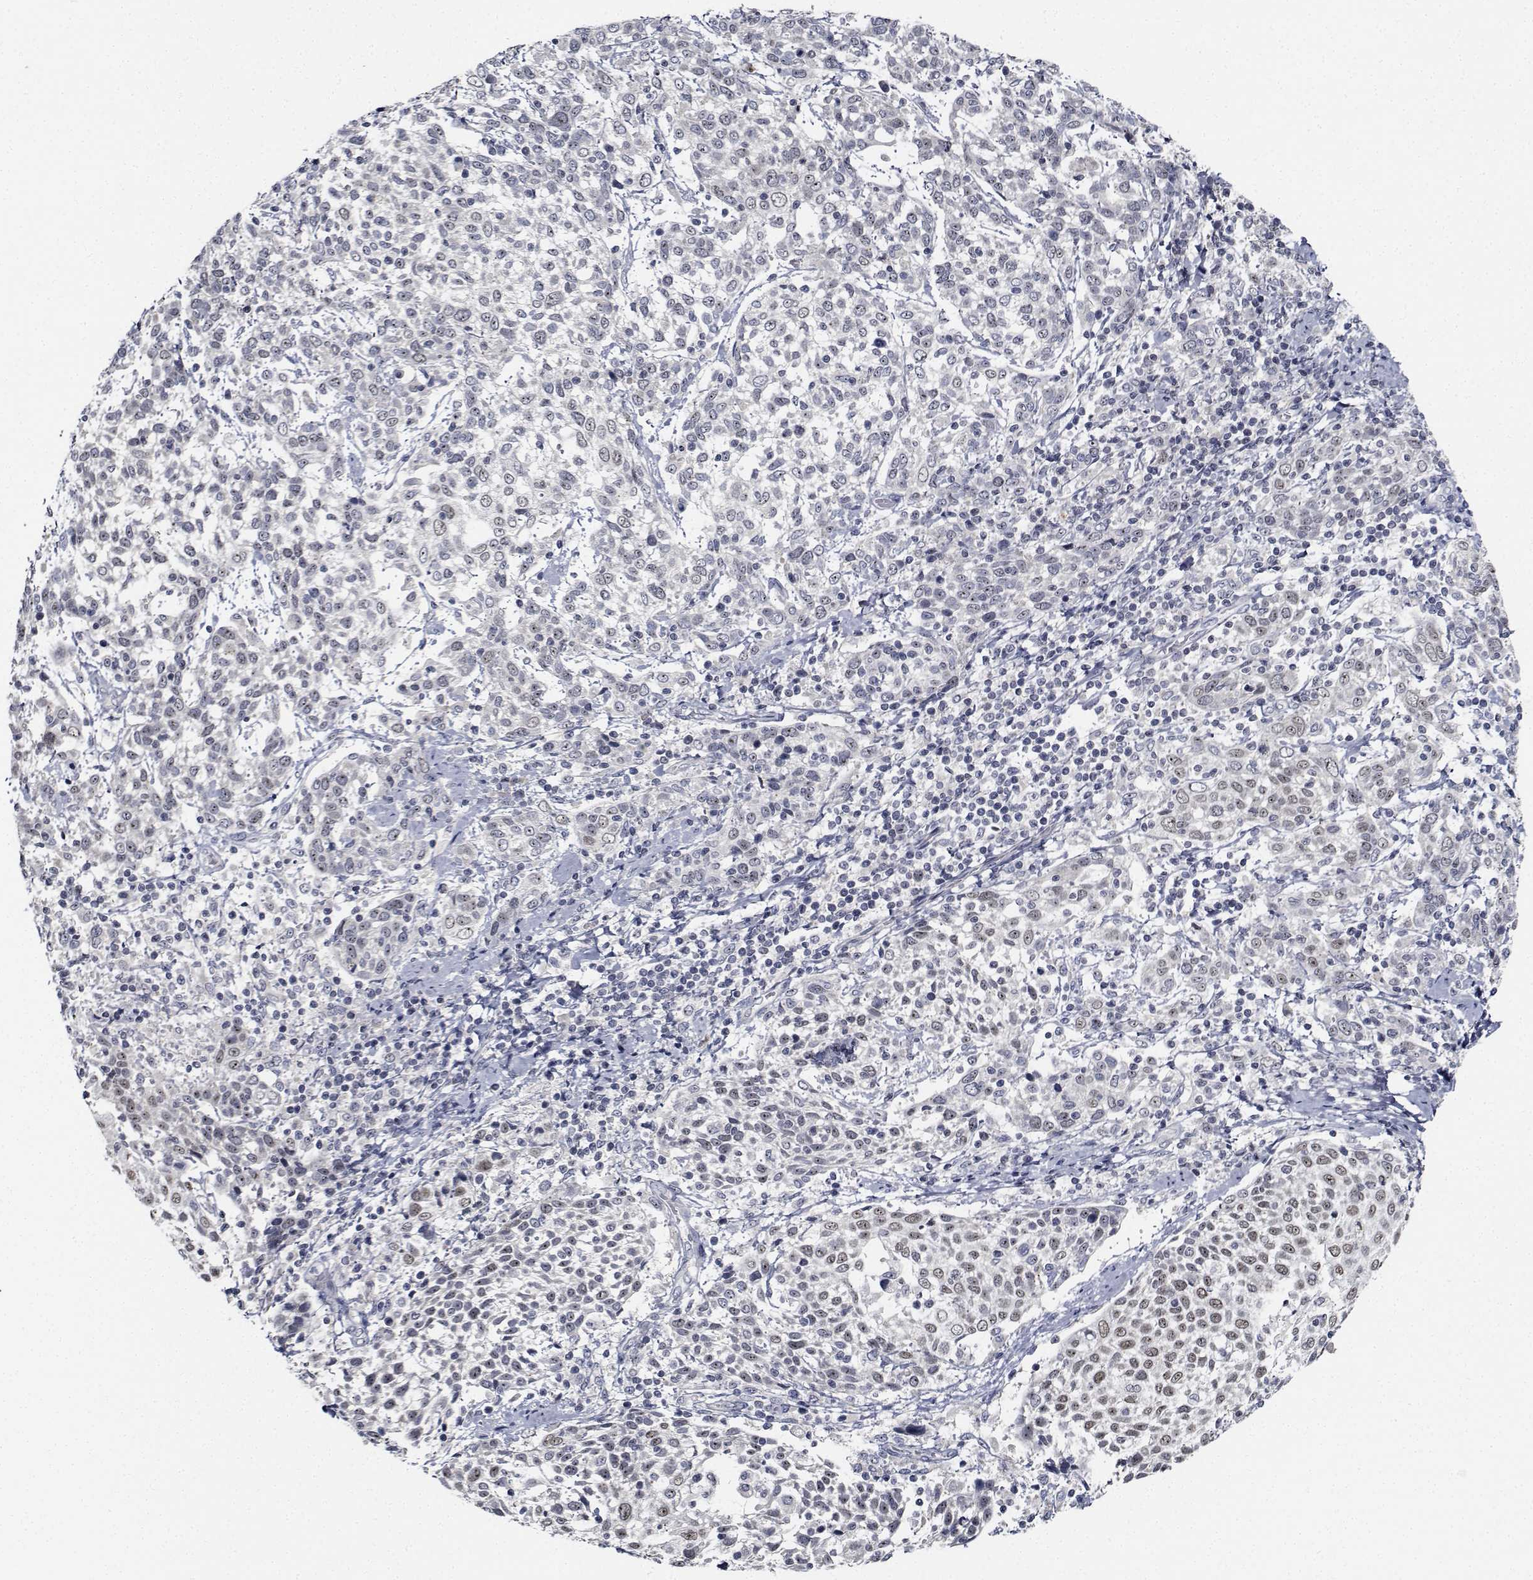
{"staining": {"intensity": "weak", "quantity": "25%-75%", "location": "nuclear"}, "tissue": "cervical cancer", "cell_type": "Tumor cells", "image_type": "cancer", "snomed": [{"axis": "morphology", "description": "Squamous cell carcinoma, NOS"}, {"axis": "topography", "description": "Cervix"}], "caption": "High-power microscopy captured an IHC photomicrograph of cervical cancer (squamous cell carcinoma), revealing weak nuclear staining in approximately 25%-75% of tumor cells.", "gene": "NVL", "patient": {"sex": "female", "age": 61}}